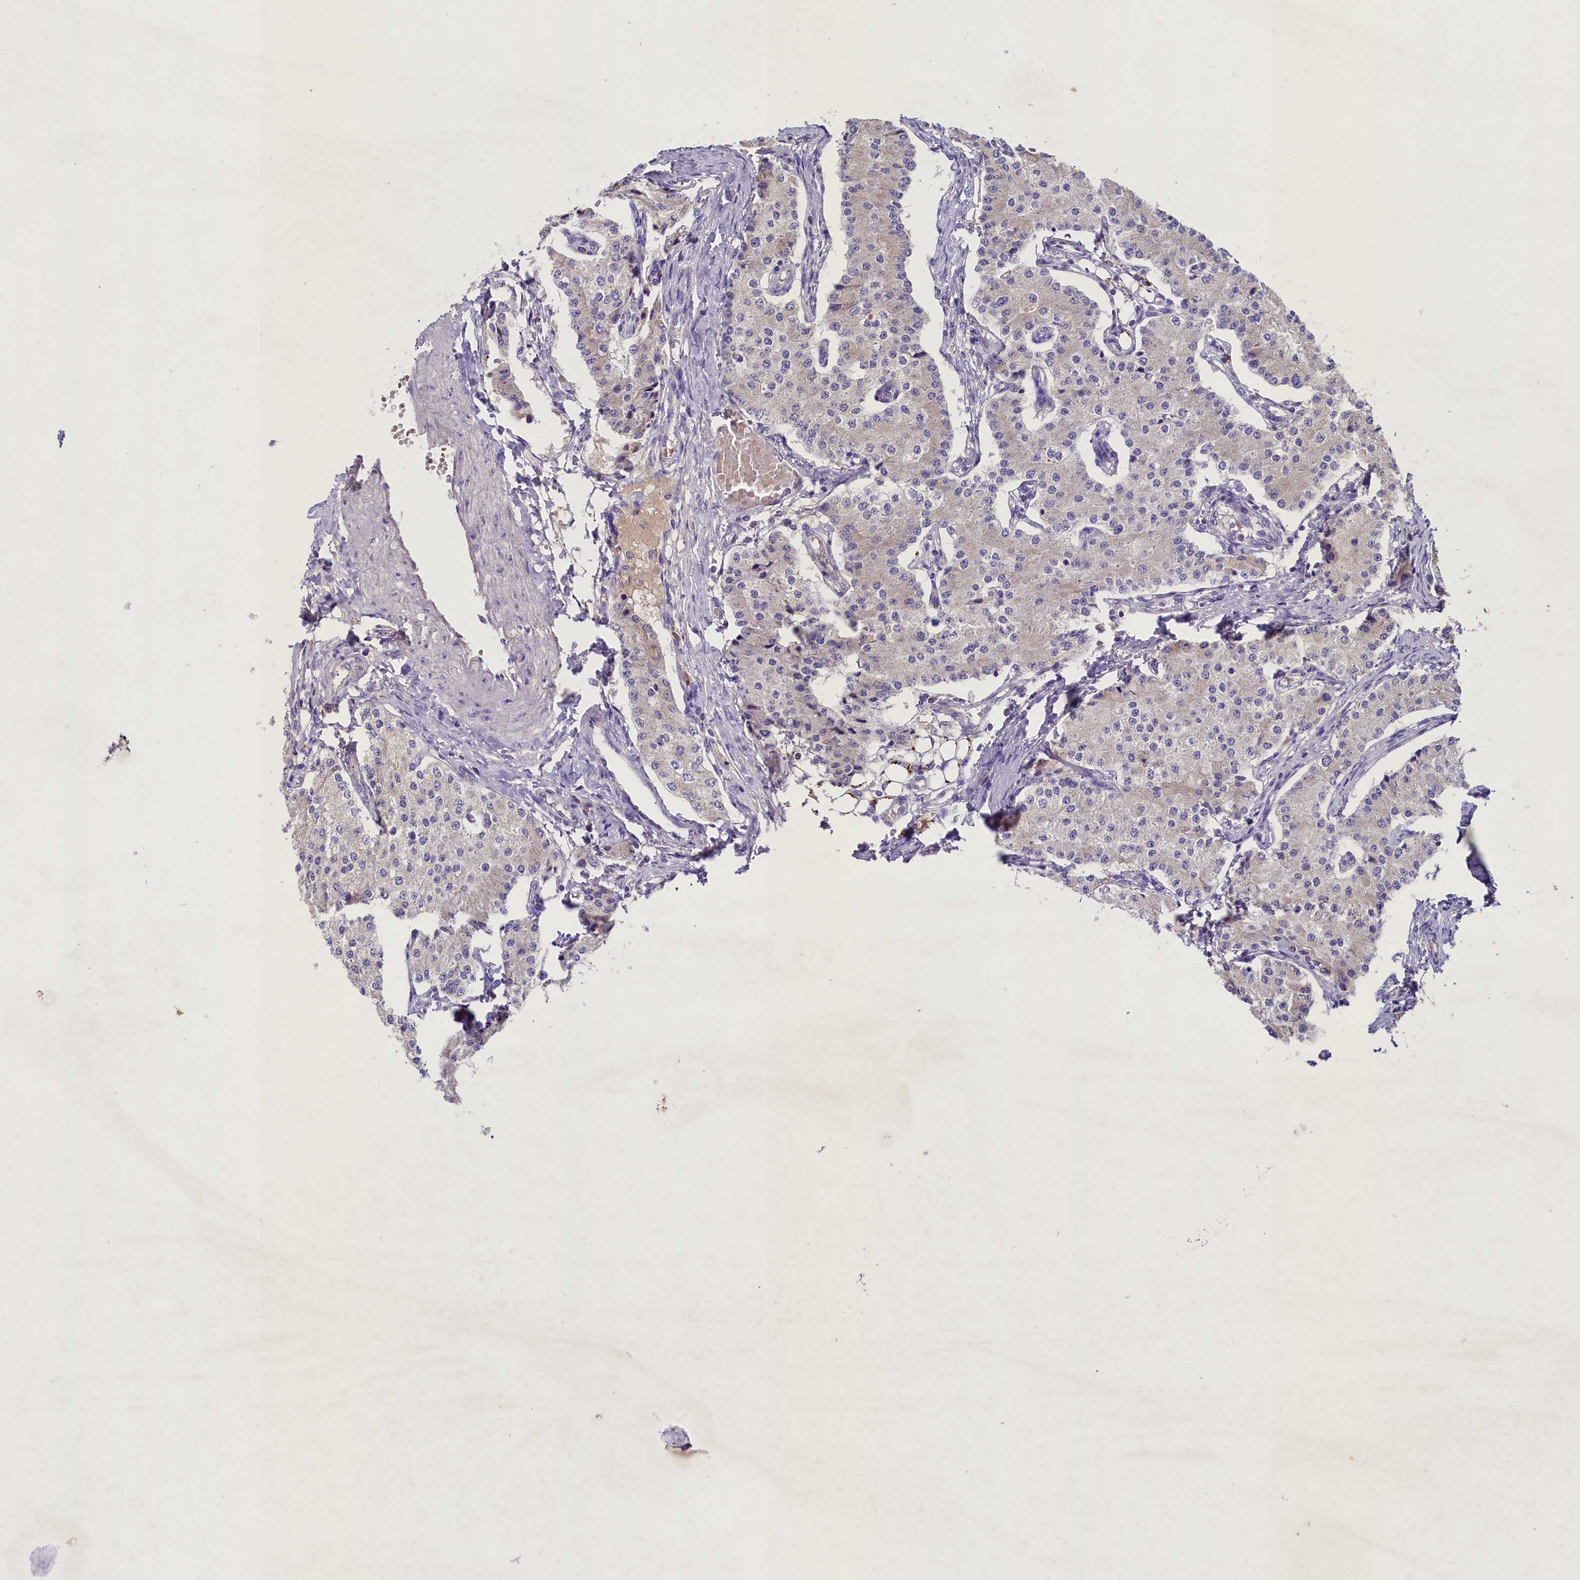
{"staining": {"intensity": "negative", "quantity": "none", "location": "none"}, "tissue": "carcinoid", "cell_type": "Tumor cells", "image_type": "cancer", "snomed": [{"axis": "morphology", "description": "Carcinoid, malignant, NOS"}, {"axis": "topography", "description": "Colon"}], "caption": "DAB (3,3'-diaminobenzidine) immunohistochemical staining of human carcinoid (malignant) exhibits no significant expression in tumor cells. (Immunohistochemistry (ihc), brightfield microscopy, high magnification).", "gene": "PMPCB", "patient": {"sex": "female", "age": 52}}